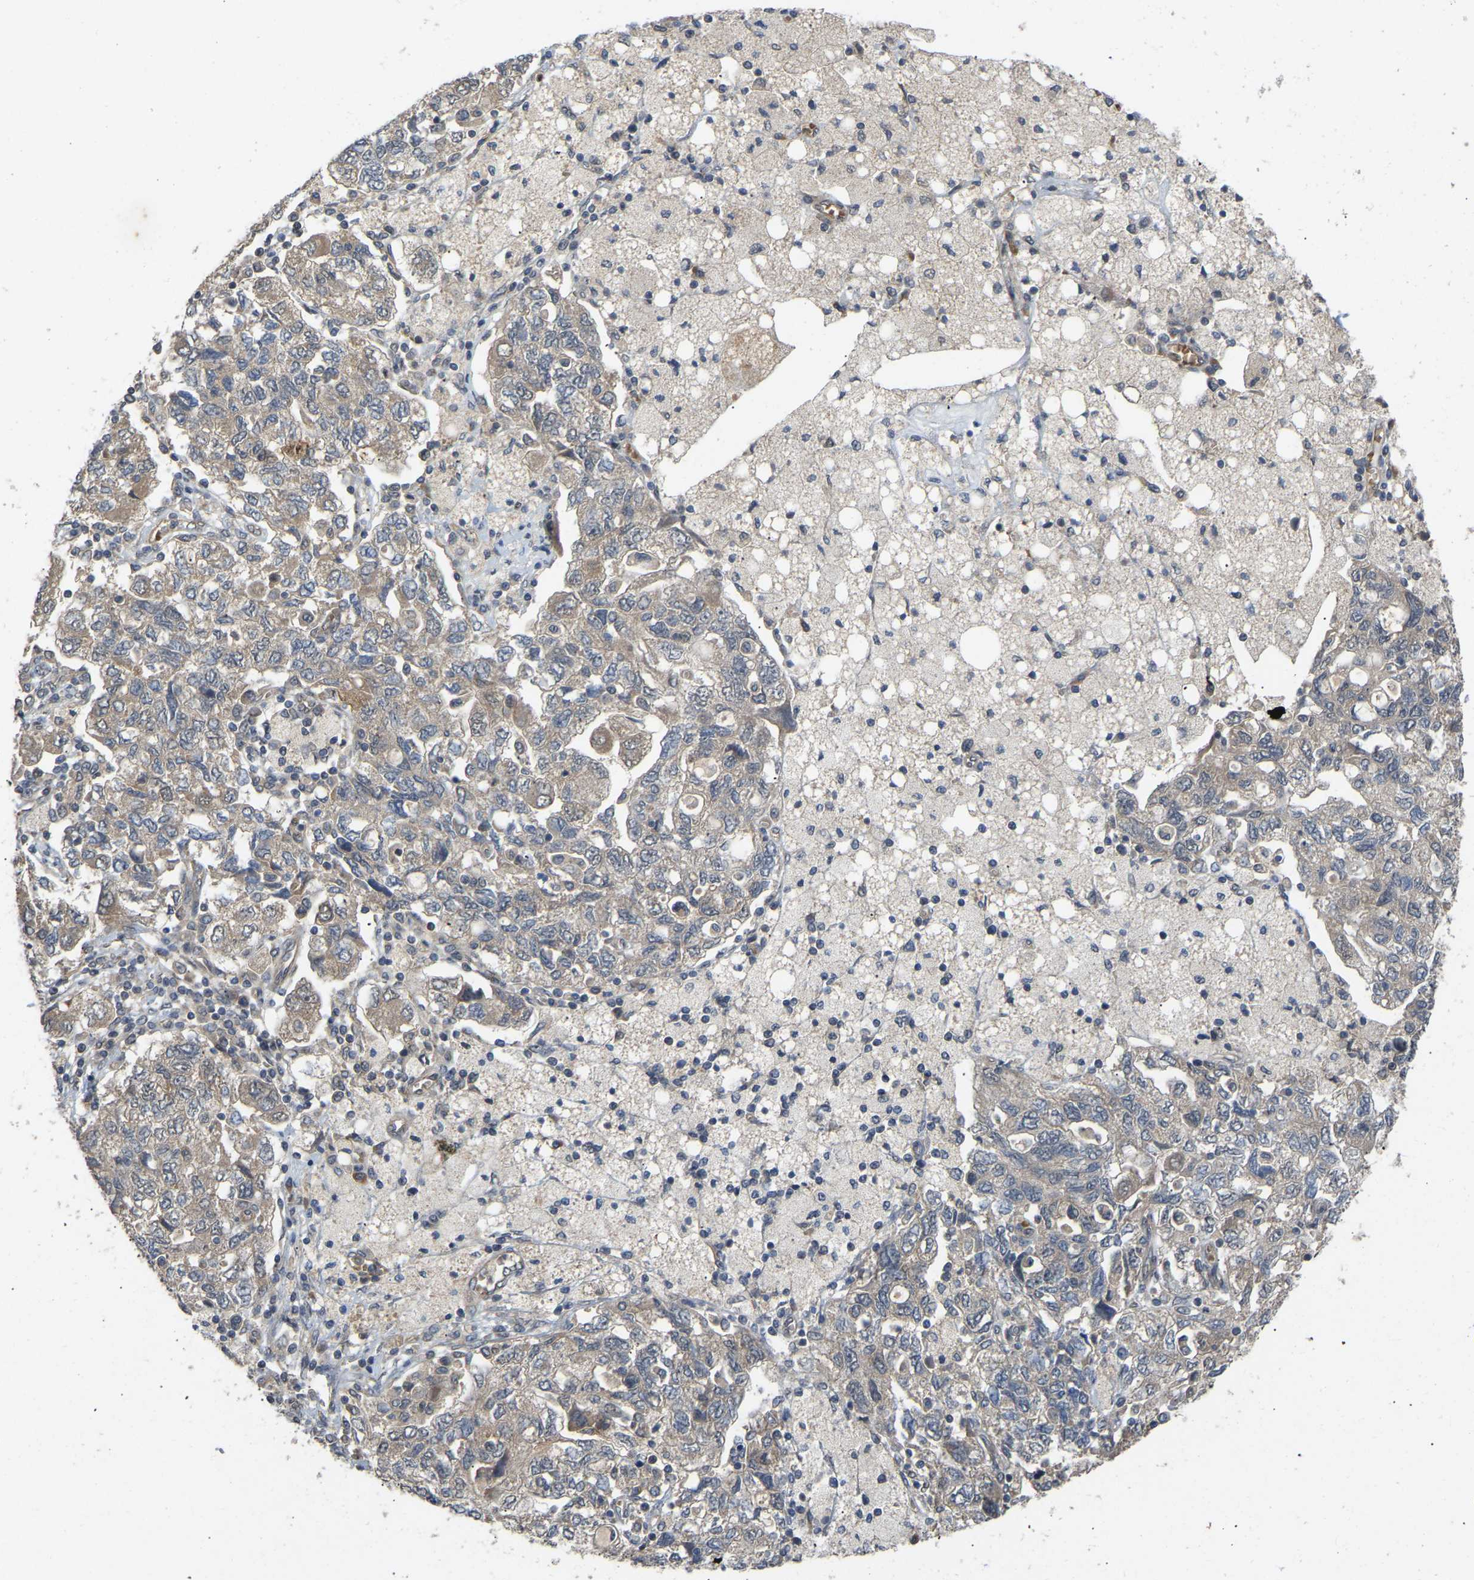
{"staining": {"intensity": "negative", "quantity": "none", "location": "none"}, "tissue": "ovarian cancer", "cell_type": "Tumor cells", "image_type": "cancer", "snomed": [{"axis": "morphology", "description": "Carcinoma, NOS"}, {"axis": "morphology", "description": "Cystadenocarcinoma, serous, NOS"}, {"axis": "topography", "description": "Ovary"}], "caption": "High magnification brightfield microscopy of ovarian cancer (carcinoma) stained with DAB (brown) and counterstained with hematoxylin (blue): tumor cells show no significant positivity.", "gene": "LIMK2", "patient": {"sex": "female", "age": 69}}